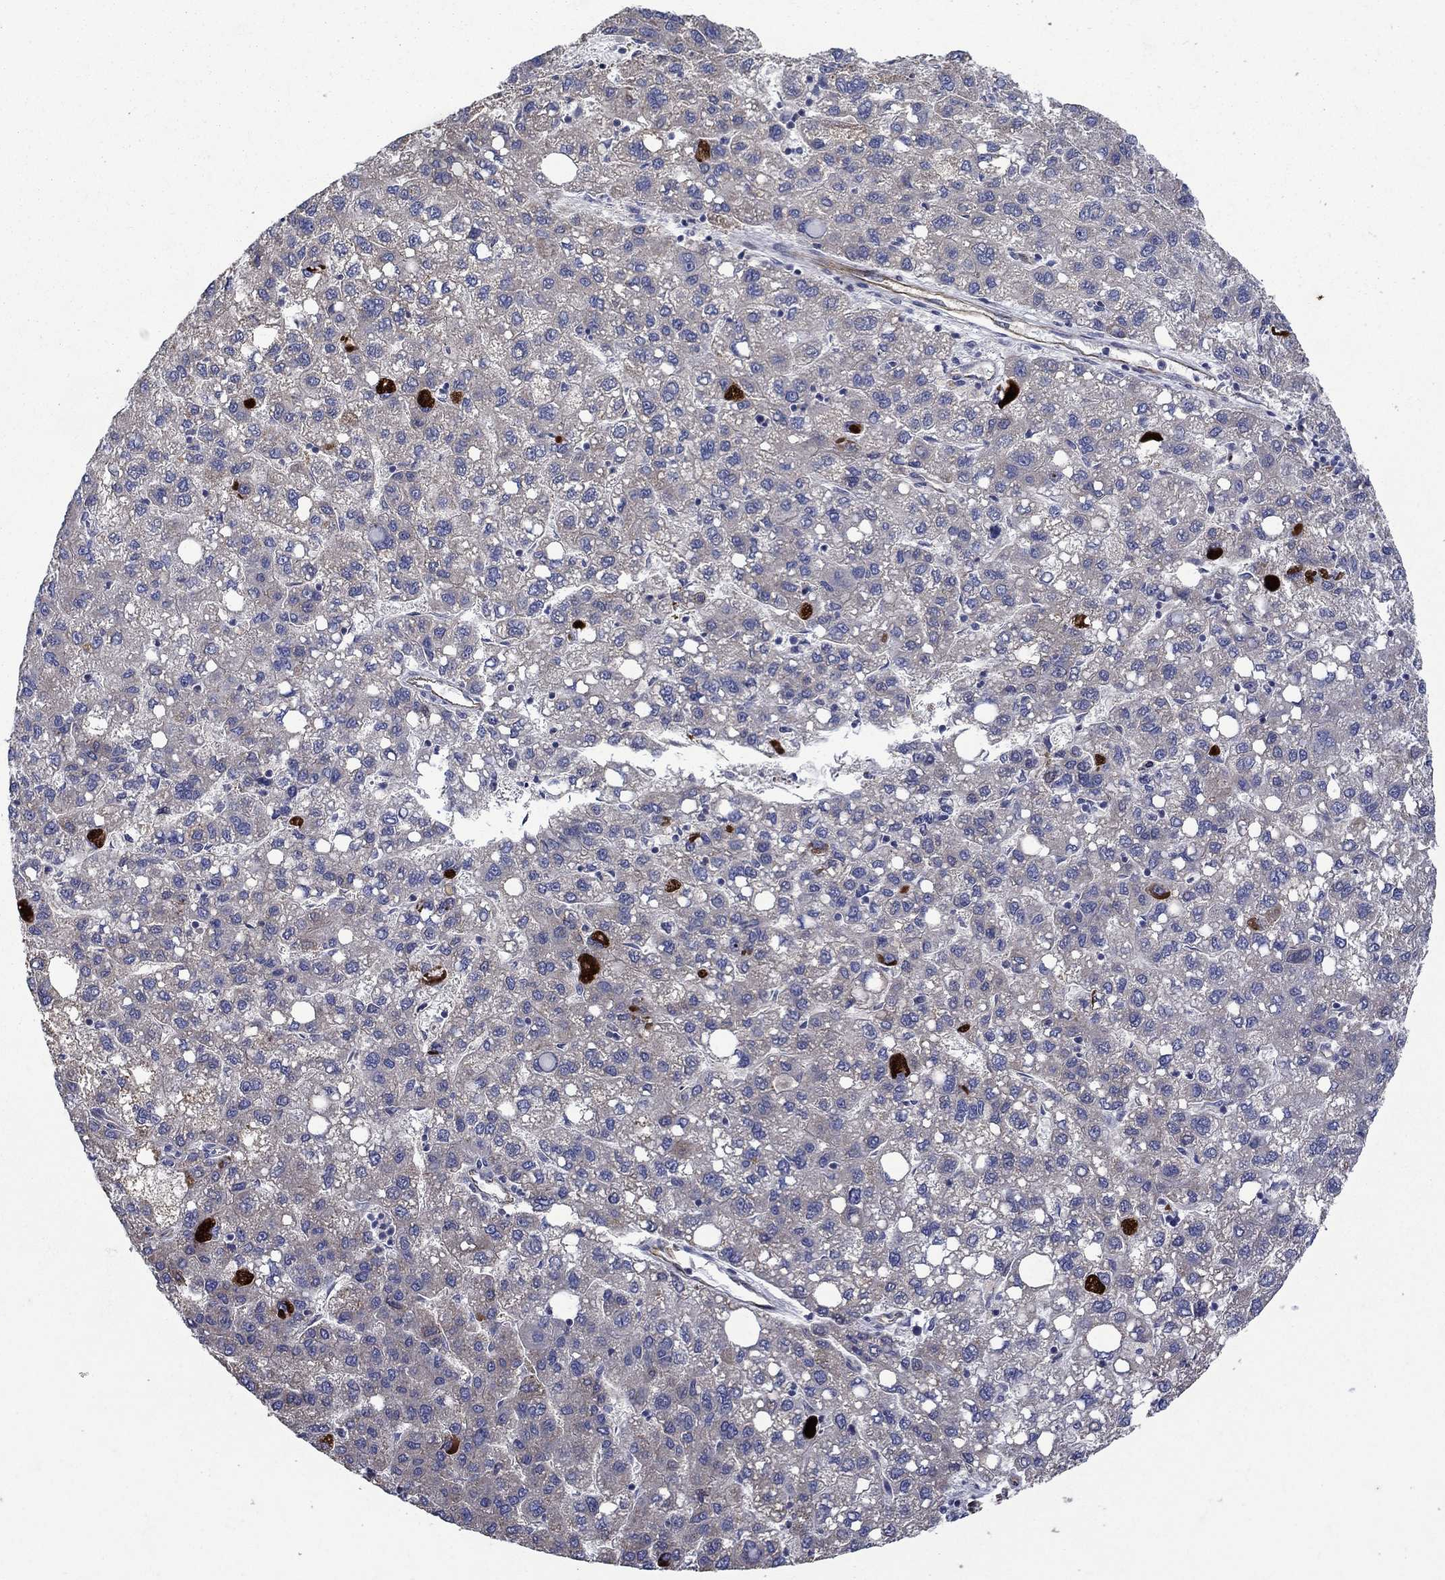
{"staining": {"intensity": "strong", "quantity": "<25%", "location": "cytoplasmic/membranous"}, "tissue": "liver cancer", "cell_type": "Tumor cells", "image_type": "cancer", "snomed": [{"axis": "morphology", "description": "Carcinoma, Hepatocellular, NOS"}, {"axis": "topography", "description": "Liver"}], "caption": "Brown immunohistochemical staining in human liver cancer (hepatocellular carcinoma) shows strong cytoplasmic/membranous positivity in approximately <25% of tumor cells.", "gene": "SLC7A1", "patient": {"sex": "female", "age": 82}}